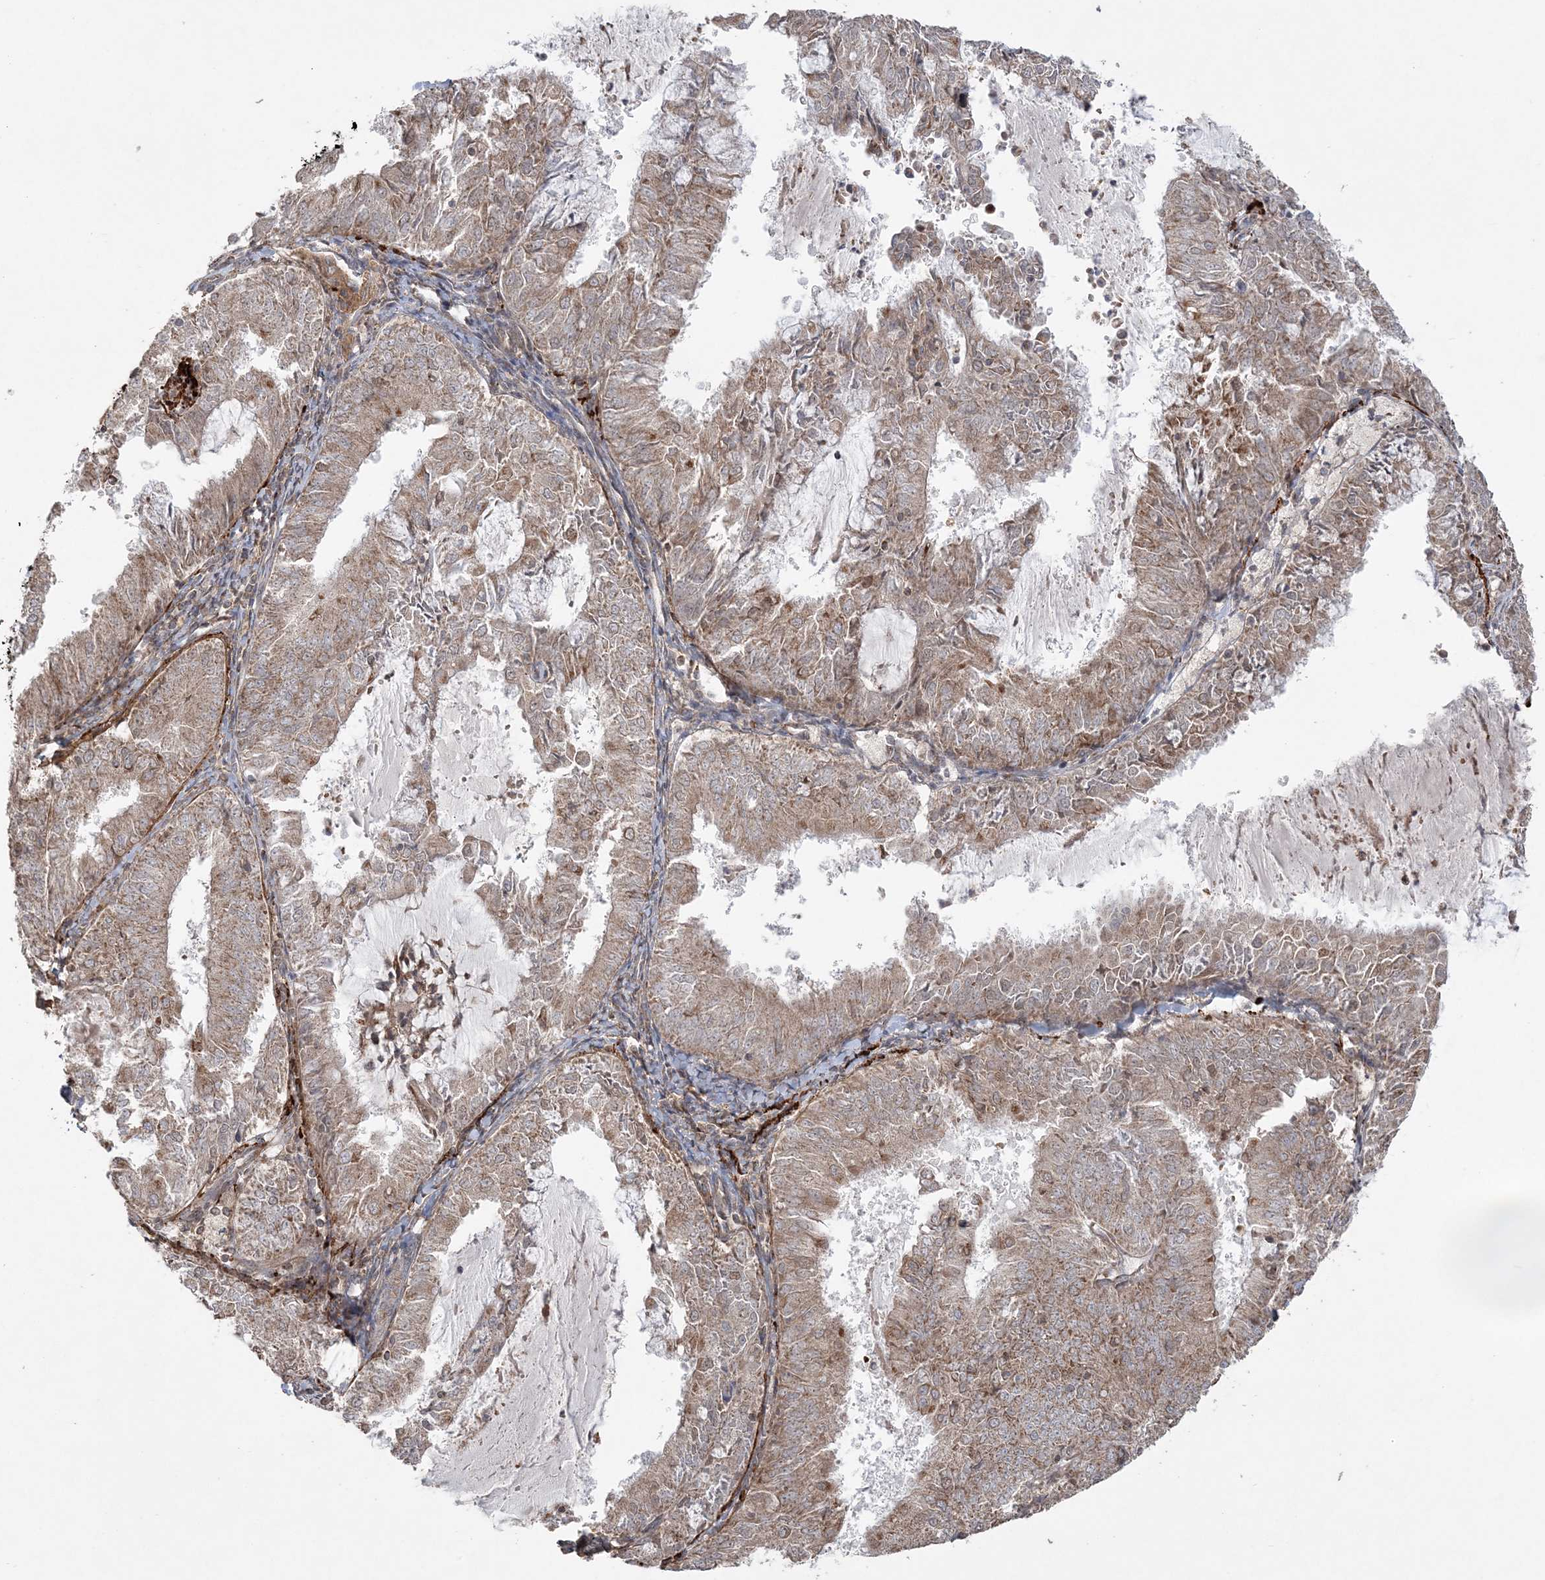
{"staining": {"intensity": "moderate", "quantity": "25%-75%", "location": "cytoplasmic/membranous"}, "tissue": "endometrial cancer", "cell_type": "Tumor cells", "image_type": "cancer", "snomed": [{"axis": "morphology", "description": "Adenocarcinoma, NOS"}, {"axis": "topography", "description": "Endometrium"}], "caption": "Tumor cells exhibit medium levels of moderate cytoplasmic/membranous positivity in about 25%-75% of cells in human endometrial cancer.", "gene": "SCLT1", "patient": {"sex": "female", "age": 57}}